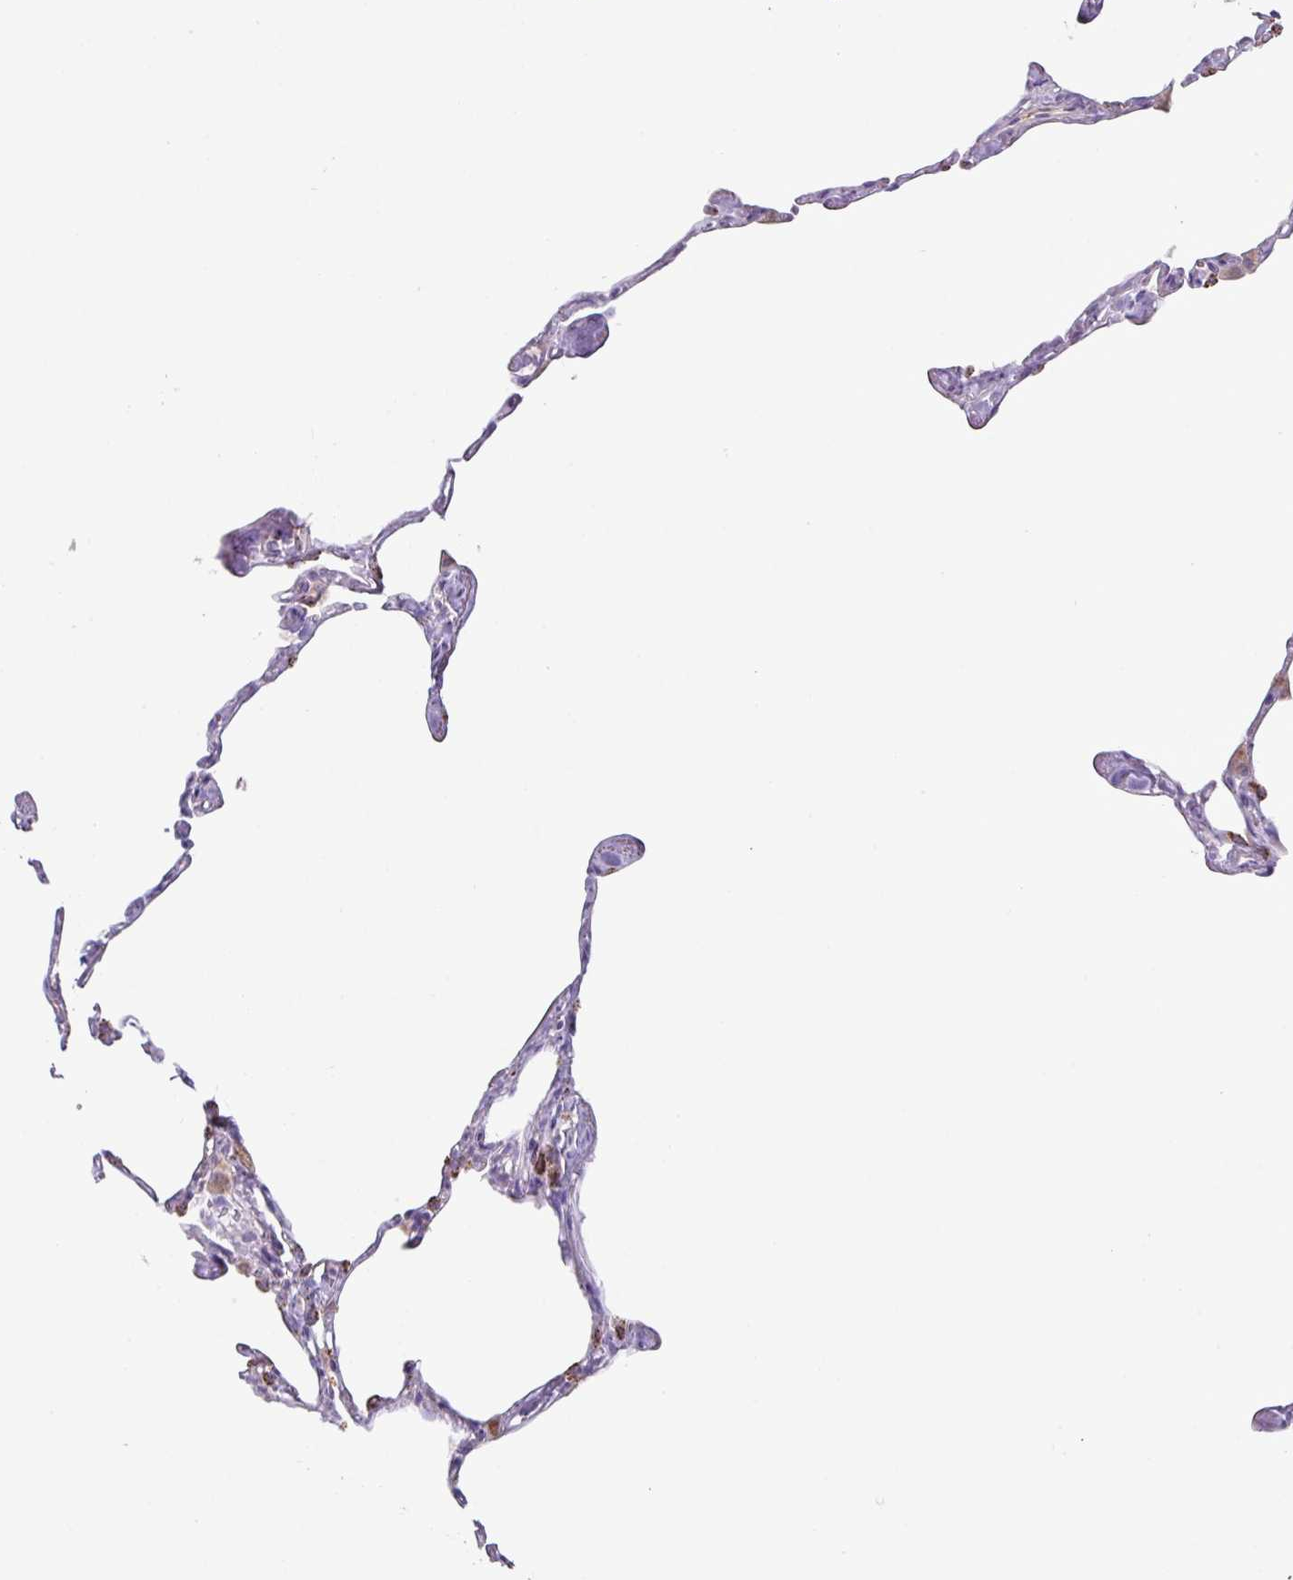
{"staining": {"intensity": "moderate", "quantity": "<25%", "location": "cytoplasmic/membranous"}, "tissue": "lung", "cell_type": "Alveolar cells", "image_type": "normal", "snomed": [{"axis": "morphology", "description": "Normal tissue, NOS"}, {"axis": "topography", "description": "Lung"}], "caption": "A histopathology image of human lung stained for a protein demonstrates moderate cytoplasmic/membranous brown staining in alveolar cells. The staining was performed using DAB, with brown indicating positive protein expression. Nuclei are stained blue with hematoxylin.", "gene": "PLEKHH3", "patient": {"sex": "male", "age": 65}}